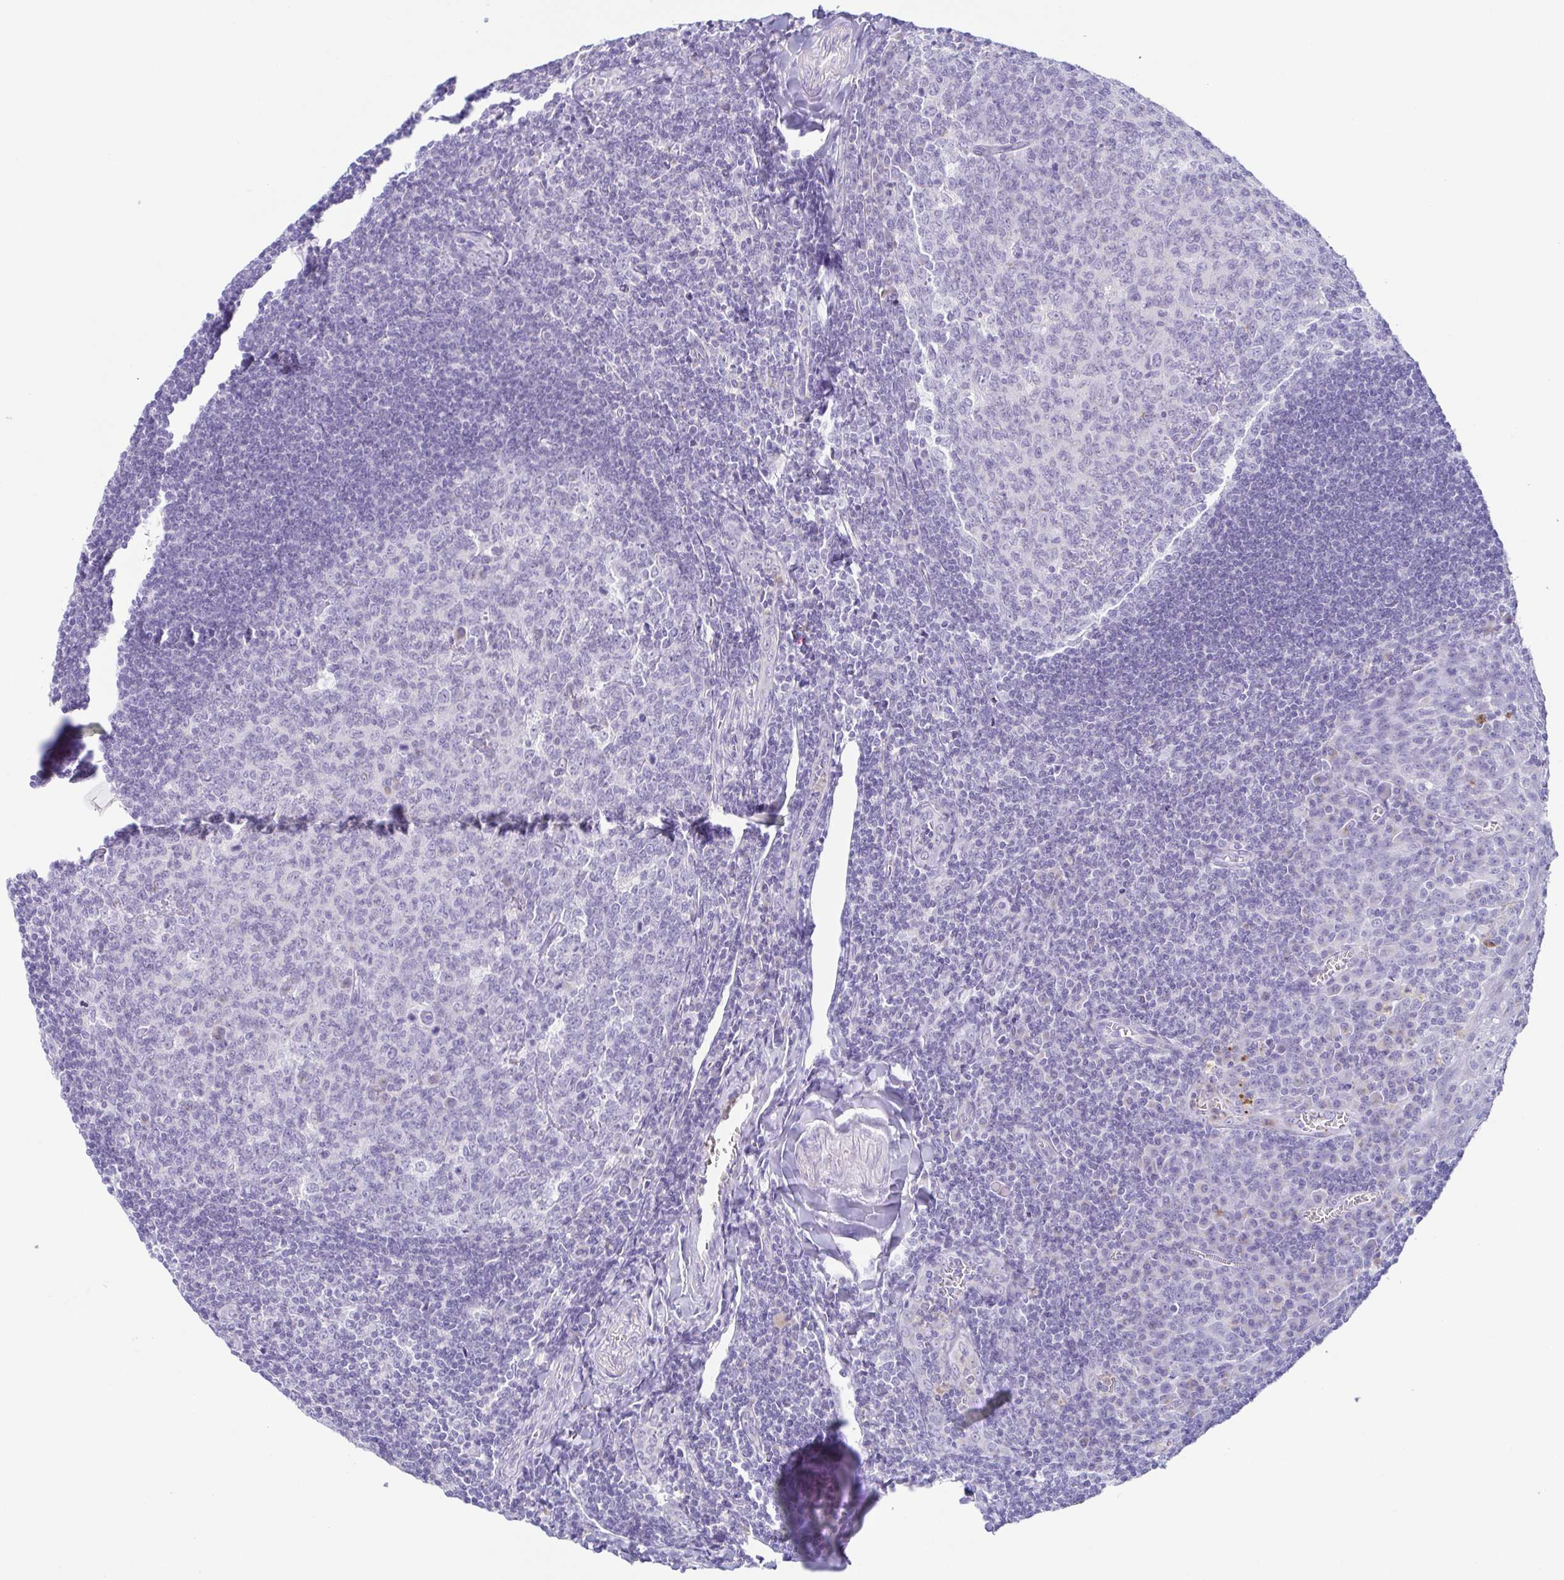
{"staining": {"intensity": "negative", "quantity": "none", "location": "none"}, "tissue": "tonsil", "cell_type": "Germinal center cells", "image_type": "normal", "snomed": [{"axis": "morphology", "description": "Normal tissue, NOS"}, {"axis": "topography", "description": "Tonsil"}], "caption": "IHC histopathology image of normal tonsil: human tonsil stained with DAB shows no significant protein staining in germinal center cells. (Brightfield microscopy of DAB immunohistochemistry (IHC) at high magnification).", "gene": "AZU1", "patient": {"sex": "male", "age": 27}}